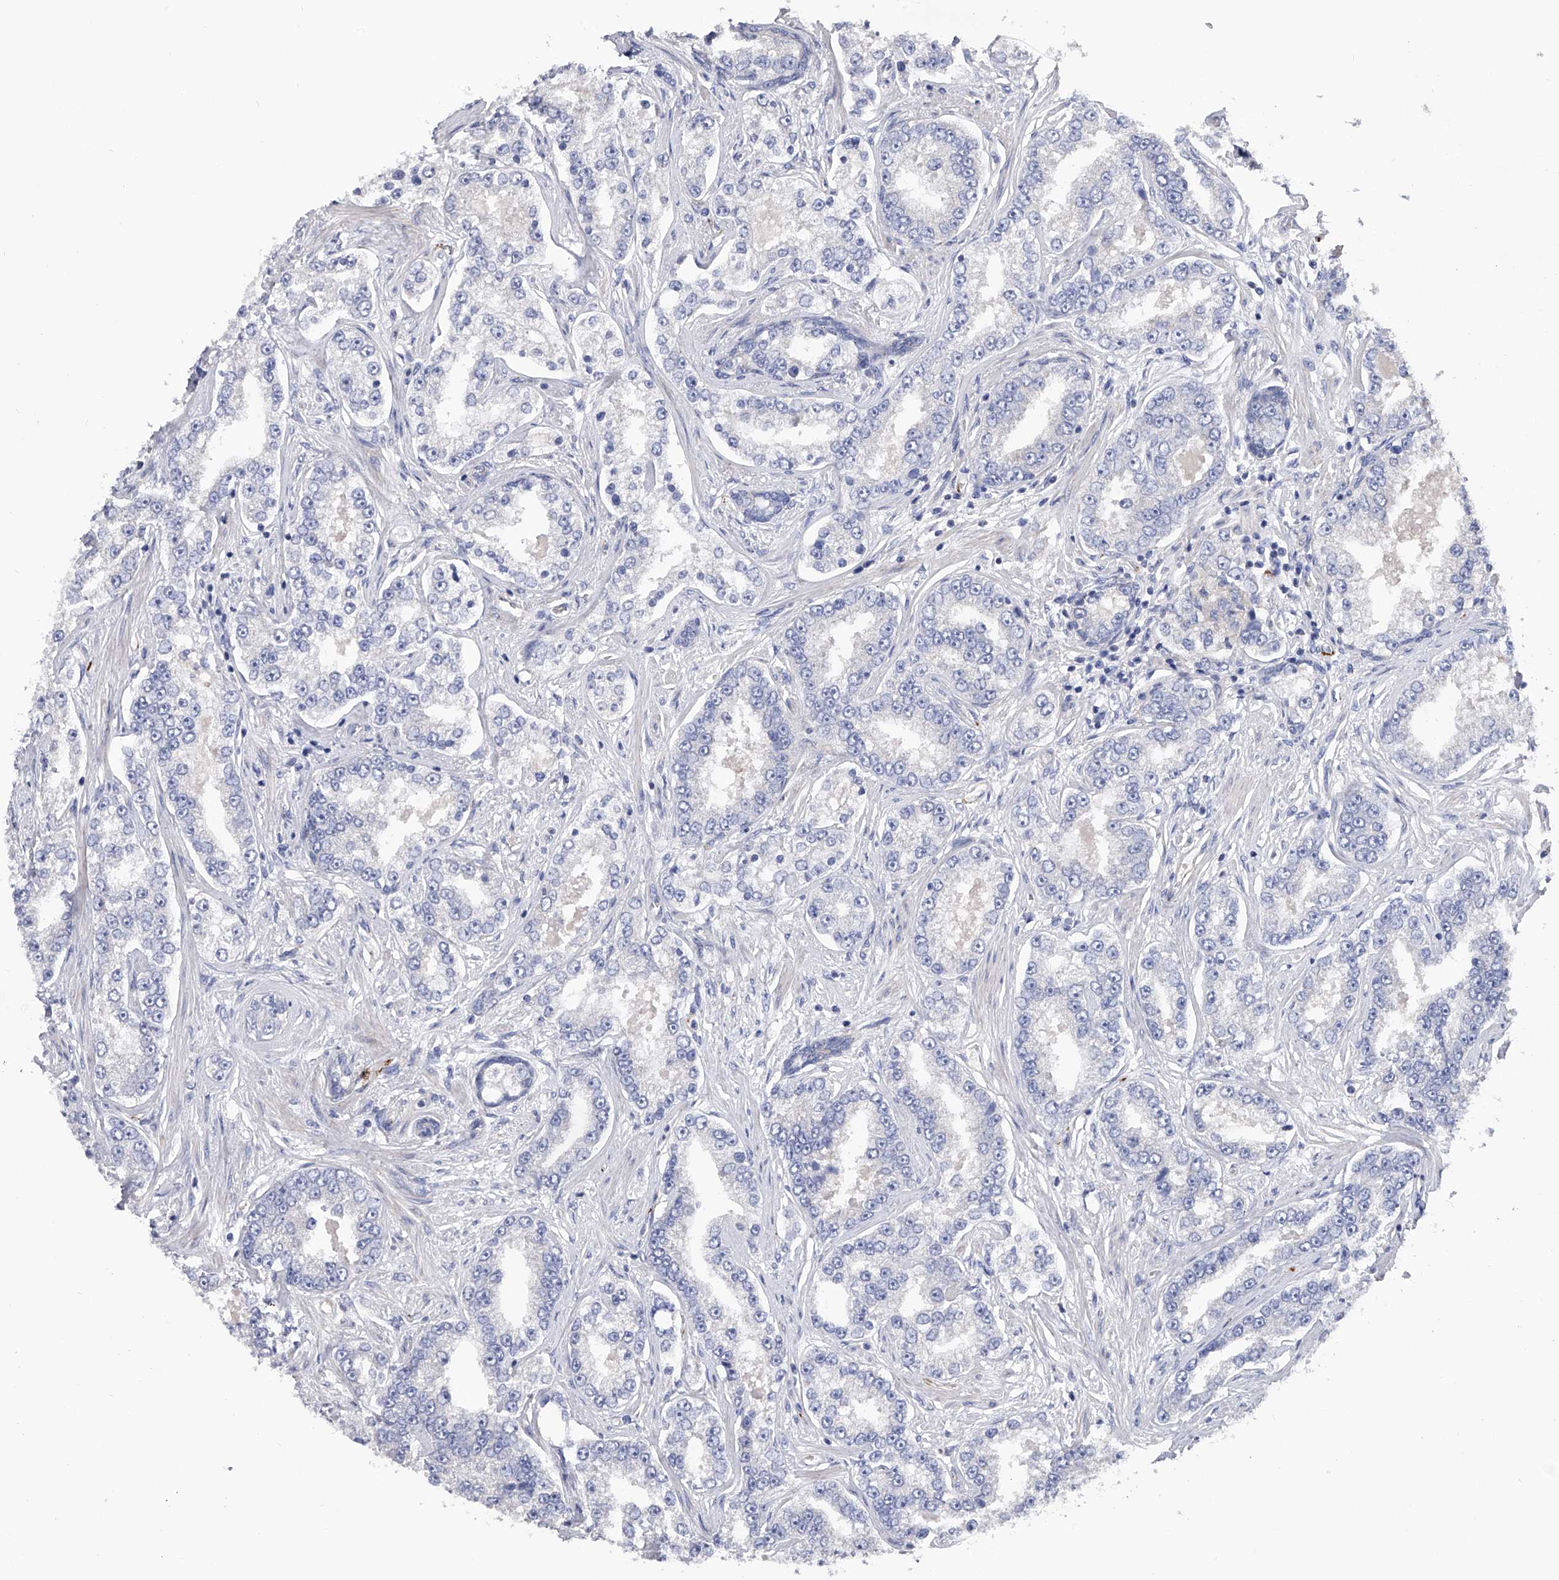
{"staining": {"intensity": "negative", "quantity": "none", "location": "none"}, "tissue": "prostate cancer", "cell_type": "Tumor cells", "image_type": "cancer", "snomed": [{"axis": "morphology", "description": "Normal tissue, NOS"}, {"axis": "morphology", "description": "Adenocarcinoma, High grade"}, {"axis": "topography", "description": "Prostate"}], "caption": "This is a histopathology image of IHC staining of high-grade adenocarcinoma (prostate), which shows no staining in tumor cells. Brightfield microscopy of immunohistochemistry stained with DAB (brown) and hematoxylin (blue), captured at high magnification.", "gene": "RWDD2A", "patient": {"sex": "male", "age": 83}}